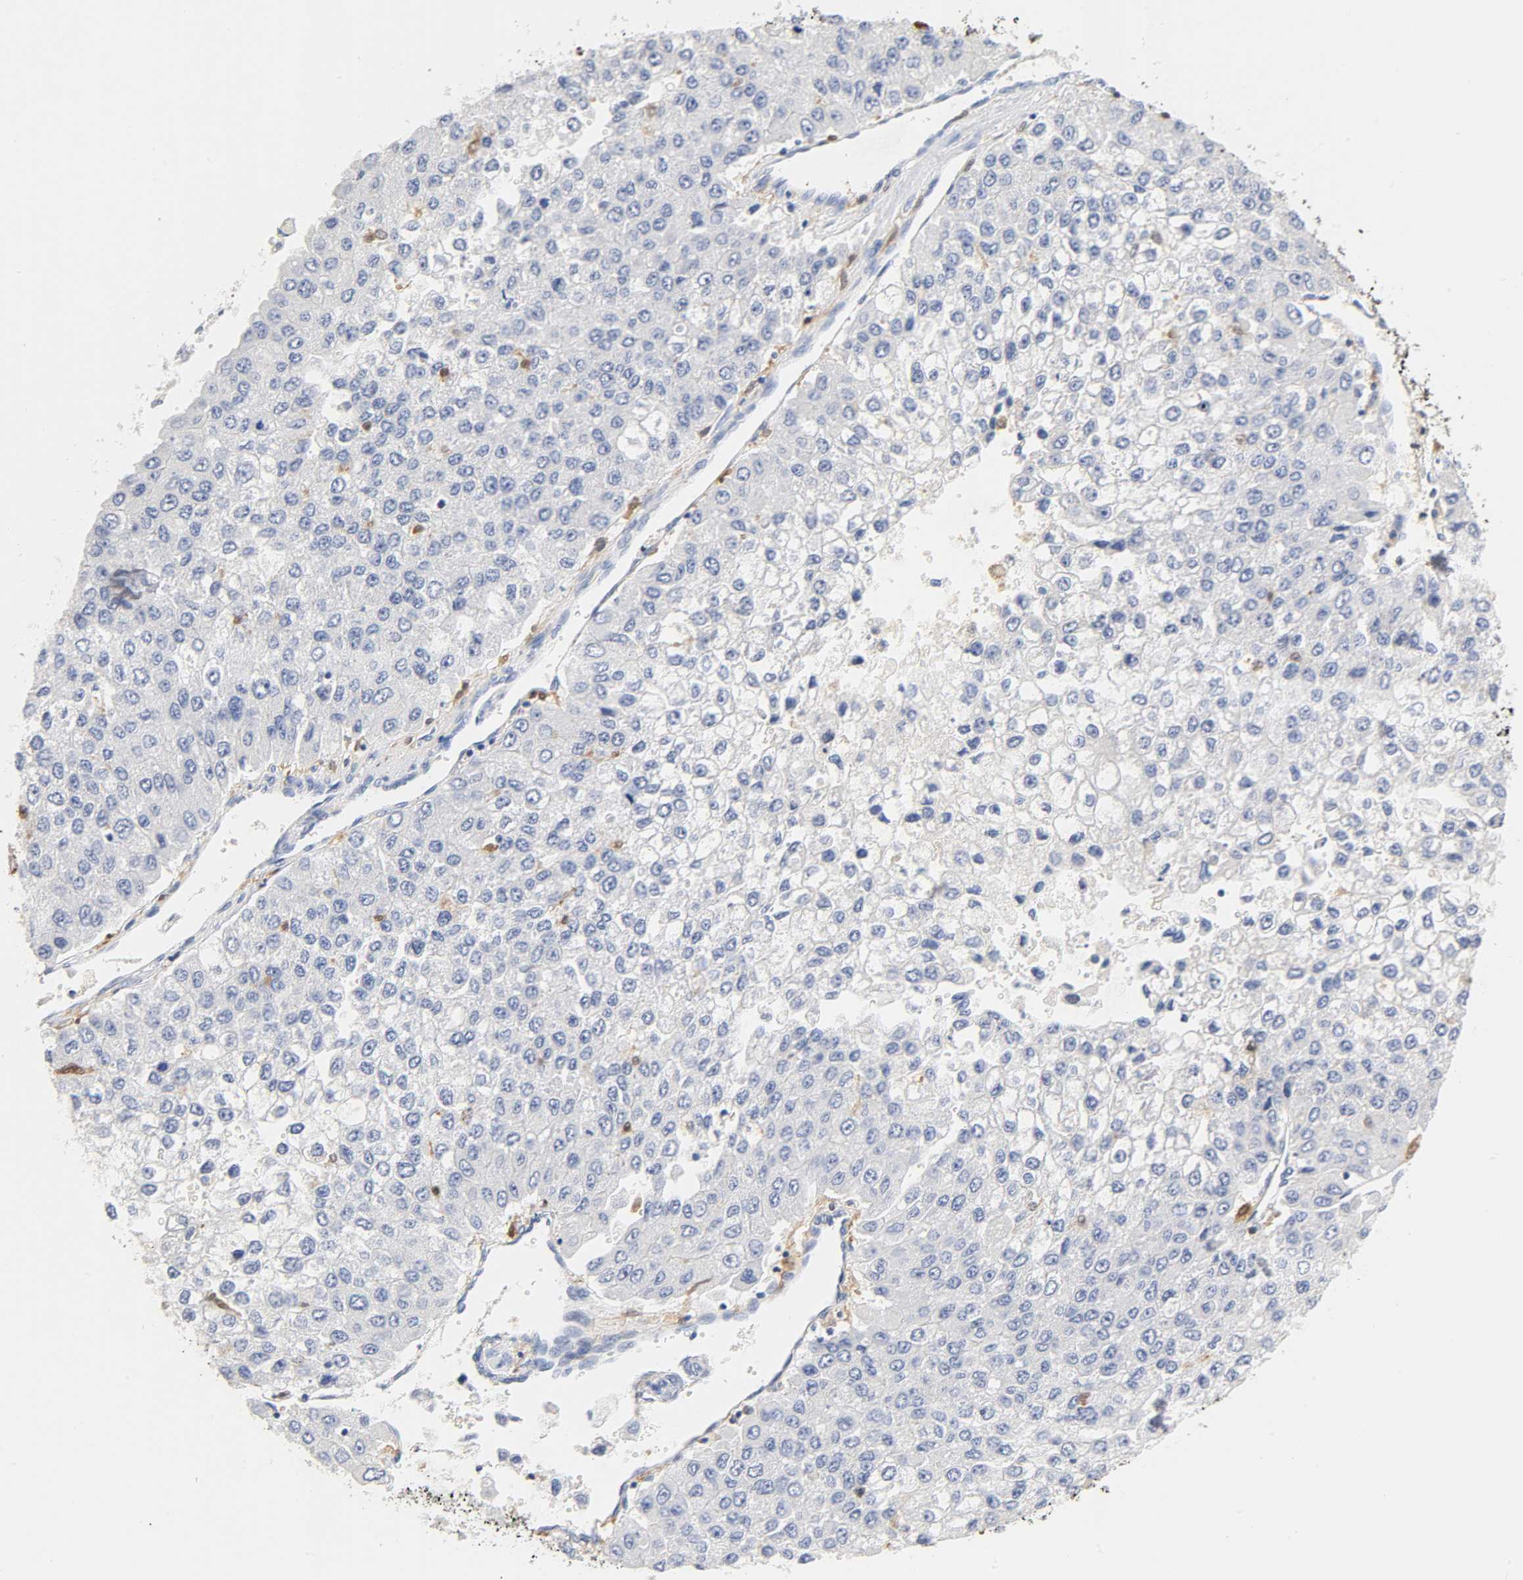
{"staining": {"intensity": "negative", "quantity": "none", "location": "none"}, "tissue": "liver cancer", "cell_type": "Tumor cells", "image_type": "cancer", "snomed": [{"axis": "morphology", "description": "Carcinoma, Hepatocellular, NOS"}, {"axis": "topography", "description": "Liver"}], "caption": "IHC of human liver hepatocellular carcinoma demonstrates no positivity in tumor cells.", "gene": "IL18", "patient": {"sex": "female", "age": 66}}